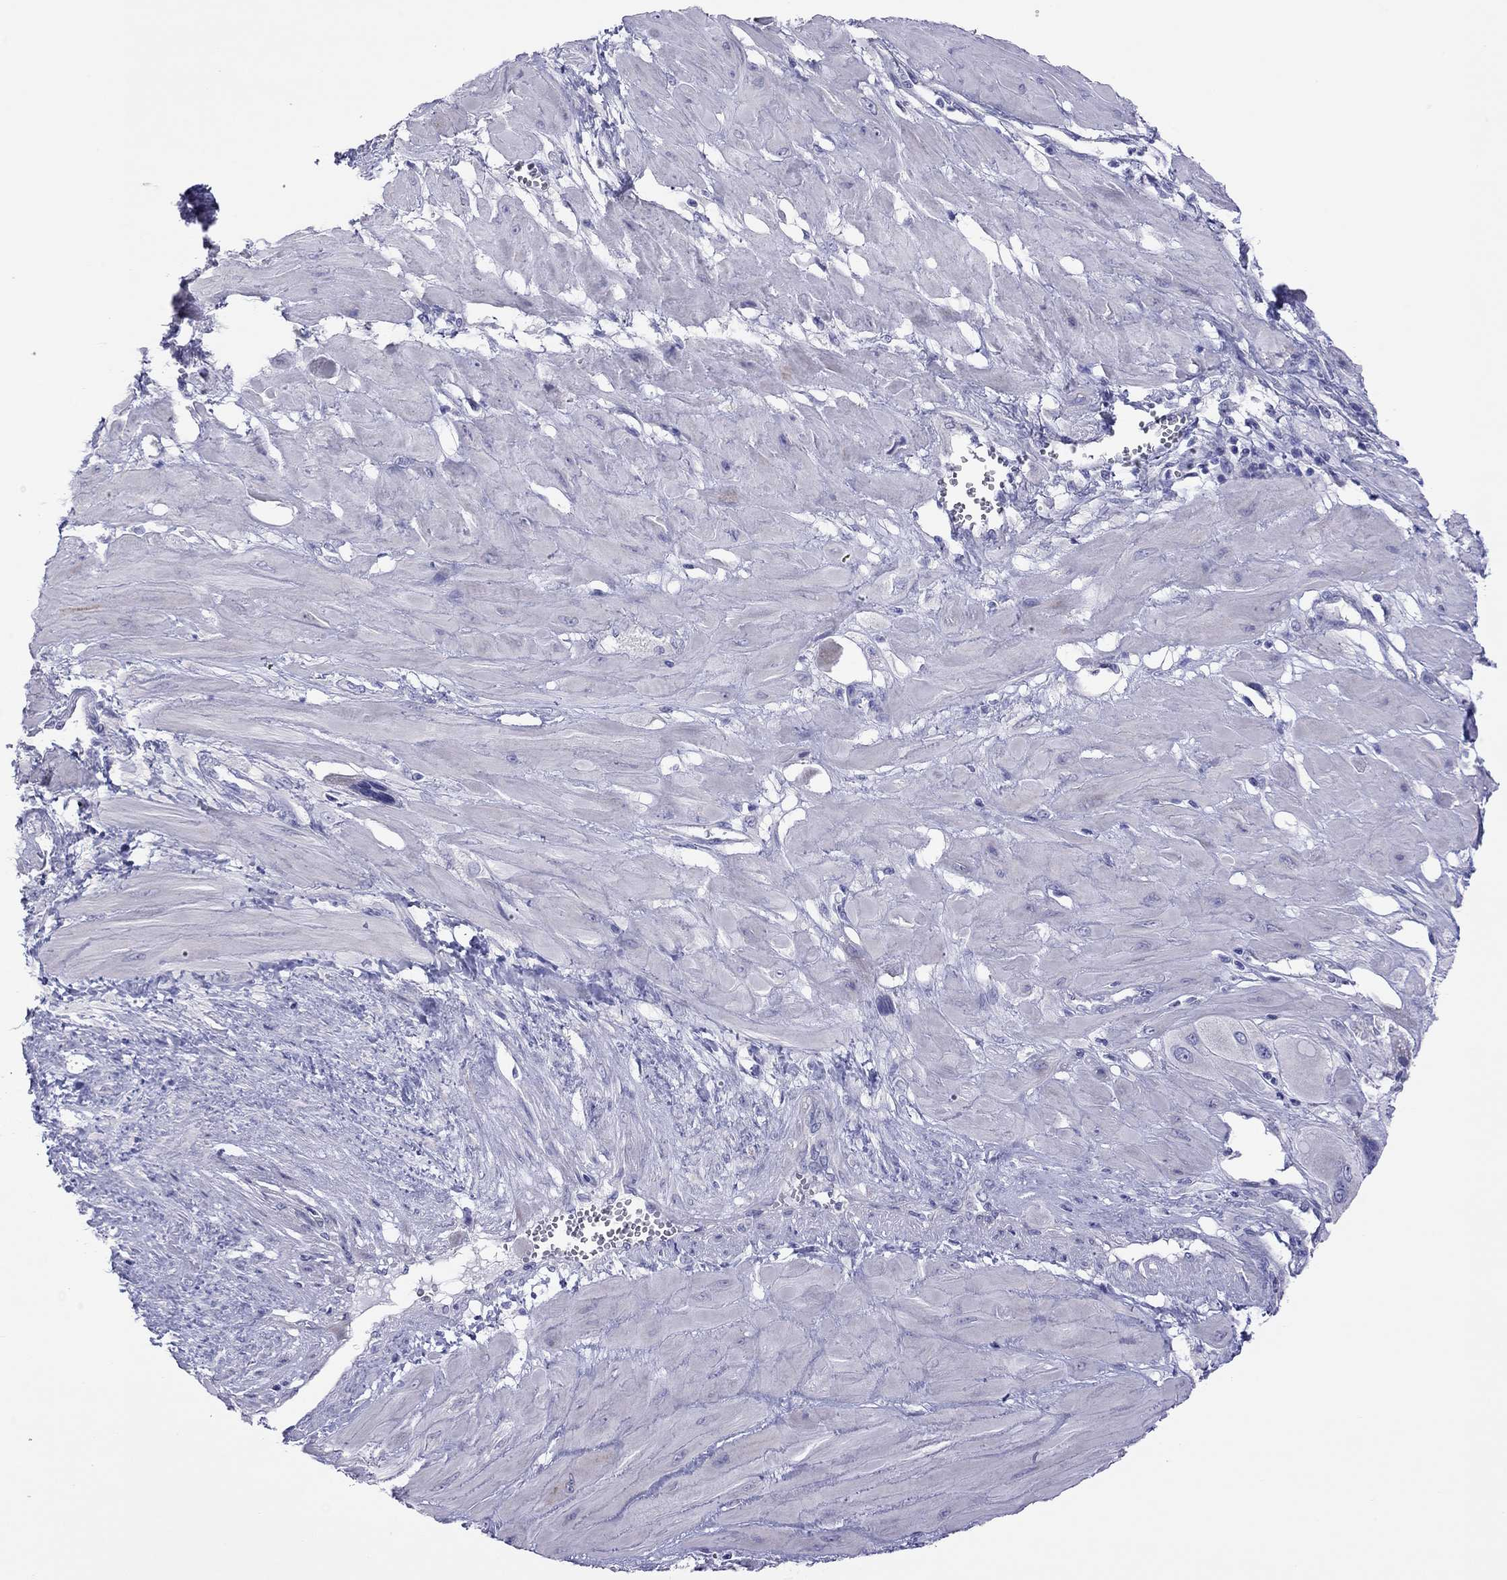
{"staining": {"intensity": "negative", "quantity": "none", "location": "none"}, "tissue": "cervical cancer", "cell_type": "Tumor cells", "image_type": "cancer", "snomed": [{"axis": "morphology", "description": "Squamous cell carcinoma, NOS"}, {"axis": "topography", "description": "Cervix"}], "caption": "There is no significant staining in tumor cells of cervical squamous cell carcinoma. (Stains: DAB (3,3'-diaminobenzidine) immunohistochemistry (IHC) with hematoxylin counter stain, Microscopy: brightfield microscopy at high magnification).", "gene": "COL9A1", "patient": {"sex": "female", "age": 34}}